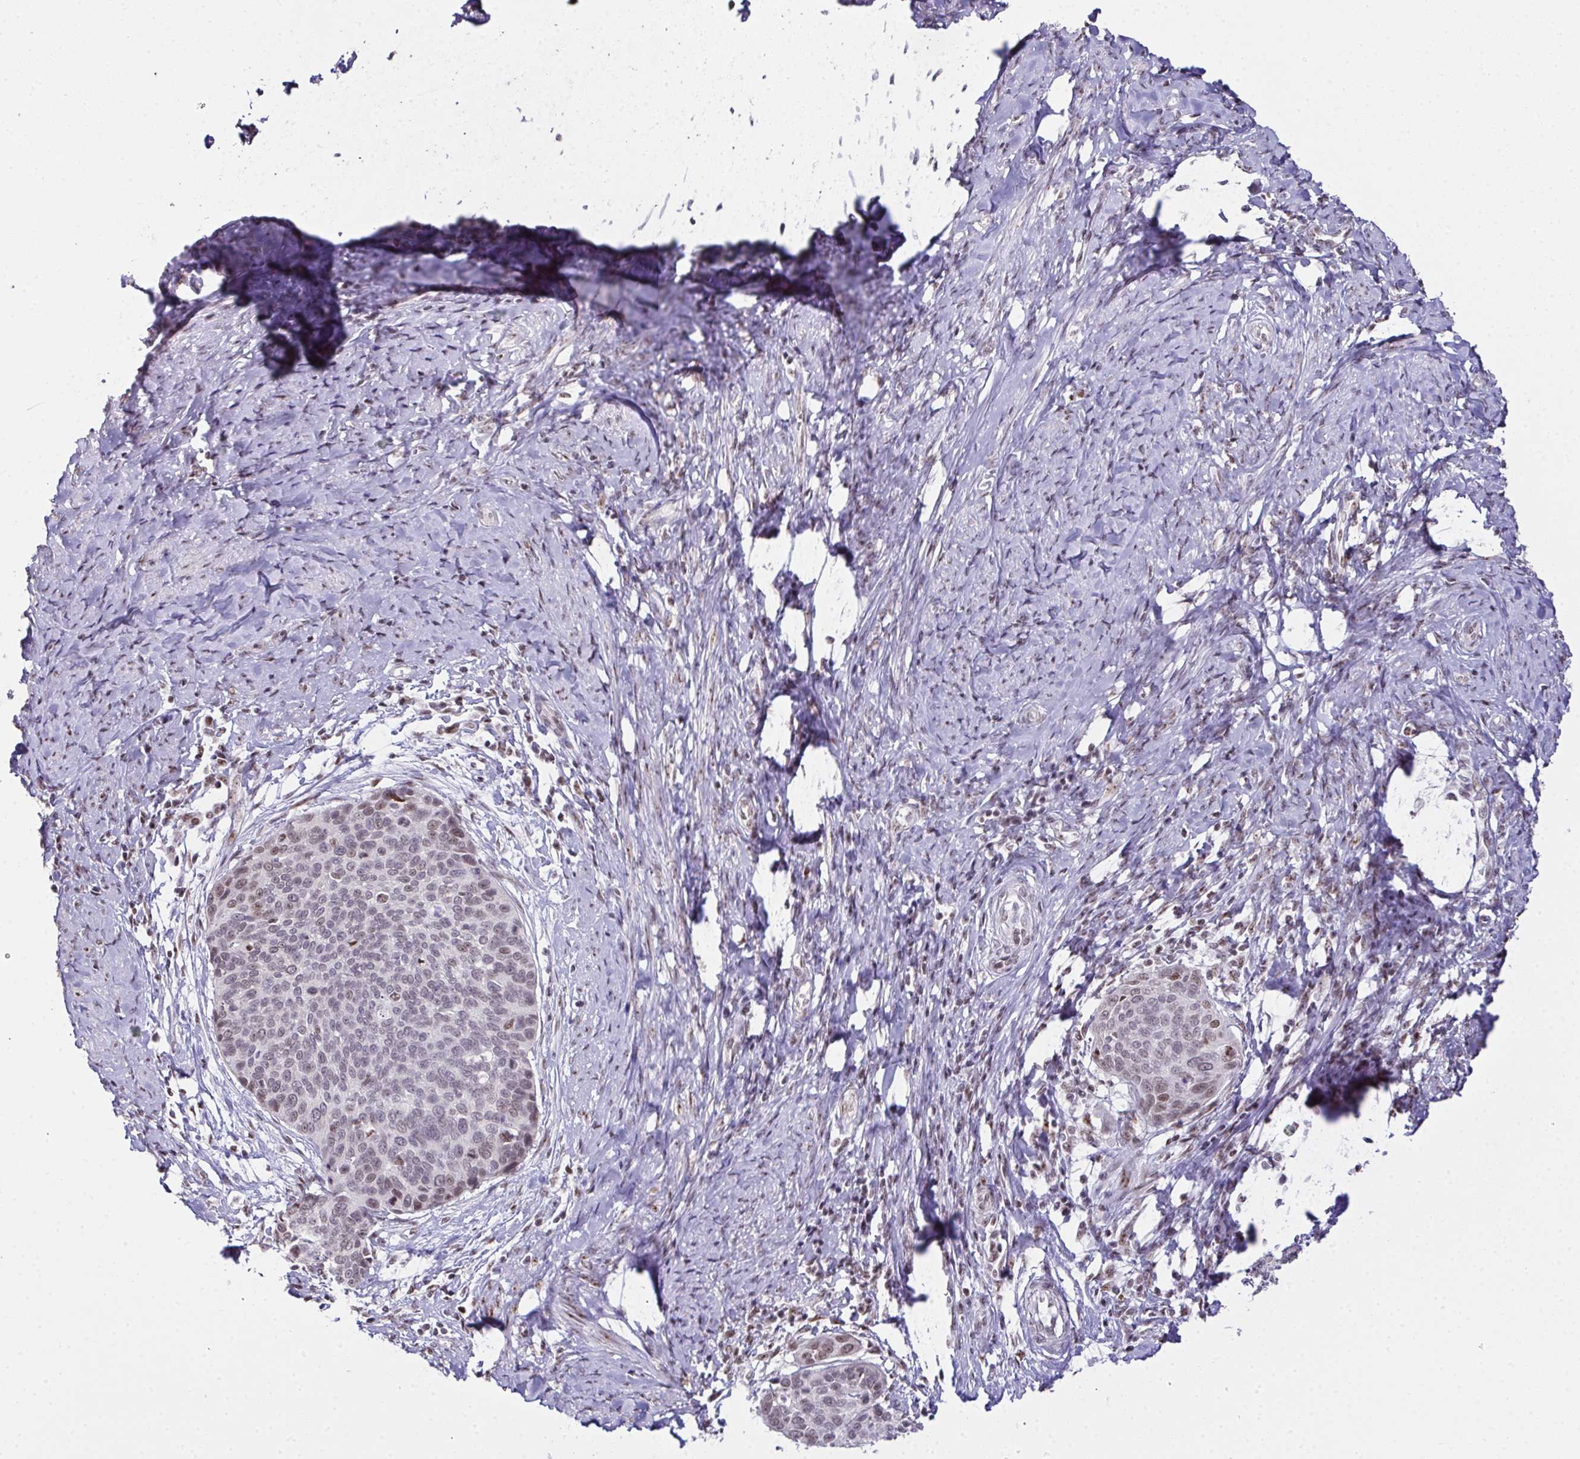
{"staining": {"intensity": "weak", "quantity": "25%-75%", "location": "nuclear"}, "tissue": "cervical cancer", "cell_type": "Tumor cells", "image_type": "cancer", "snomed": [{"axis": "morphology", "description": "Squamous cell carcinoma, NOS"}, {"axis": "topography", "description": "Cervix"}], "caption": "Immunohistochemical staining of human cervical cancer (squamous cell carcinoma) displays low levels of weak nuclear positivity in about 25%-75% of tumor cells. (DAB (3,3'-diaminobenzidine) = brown stain, brightfield microscopy at high magnification).", "gene": "ZNF800", "patient": {"sex": "female", "age": 69}}